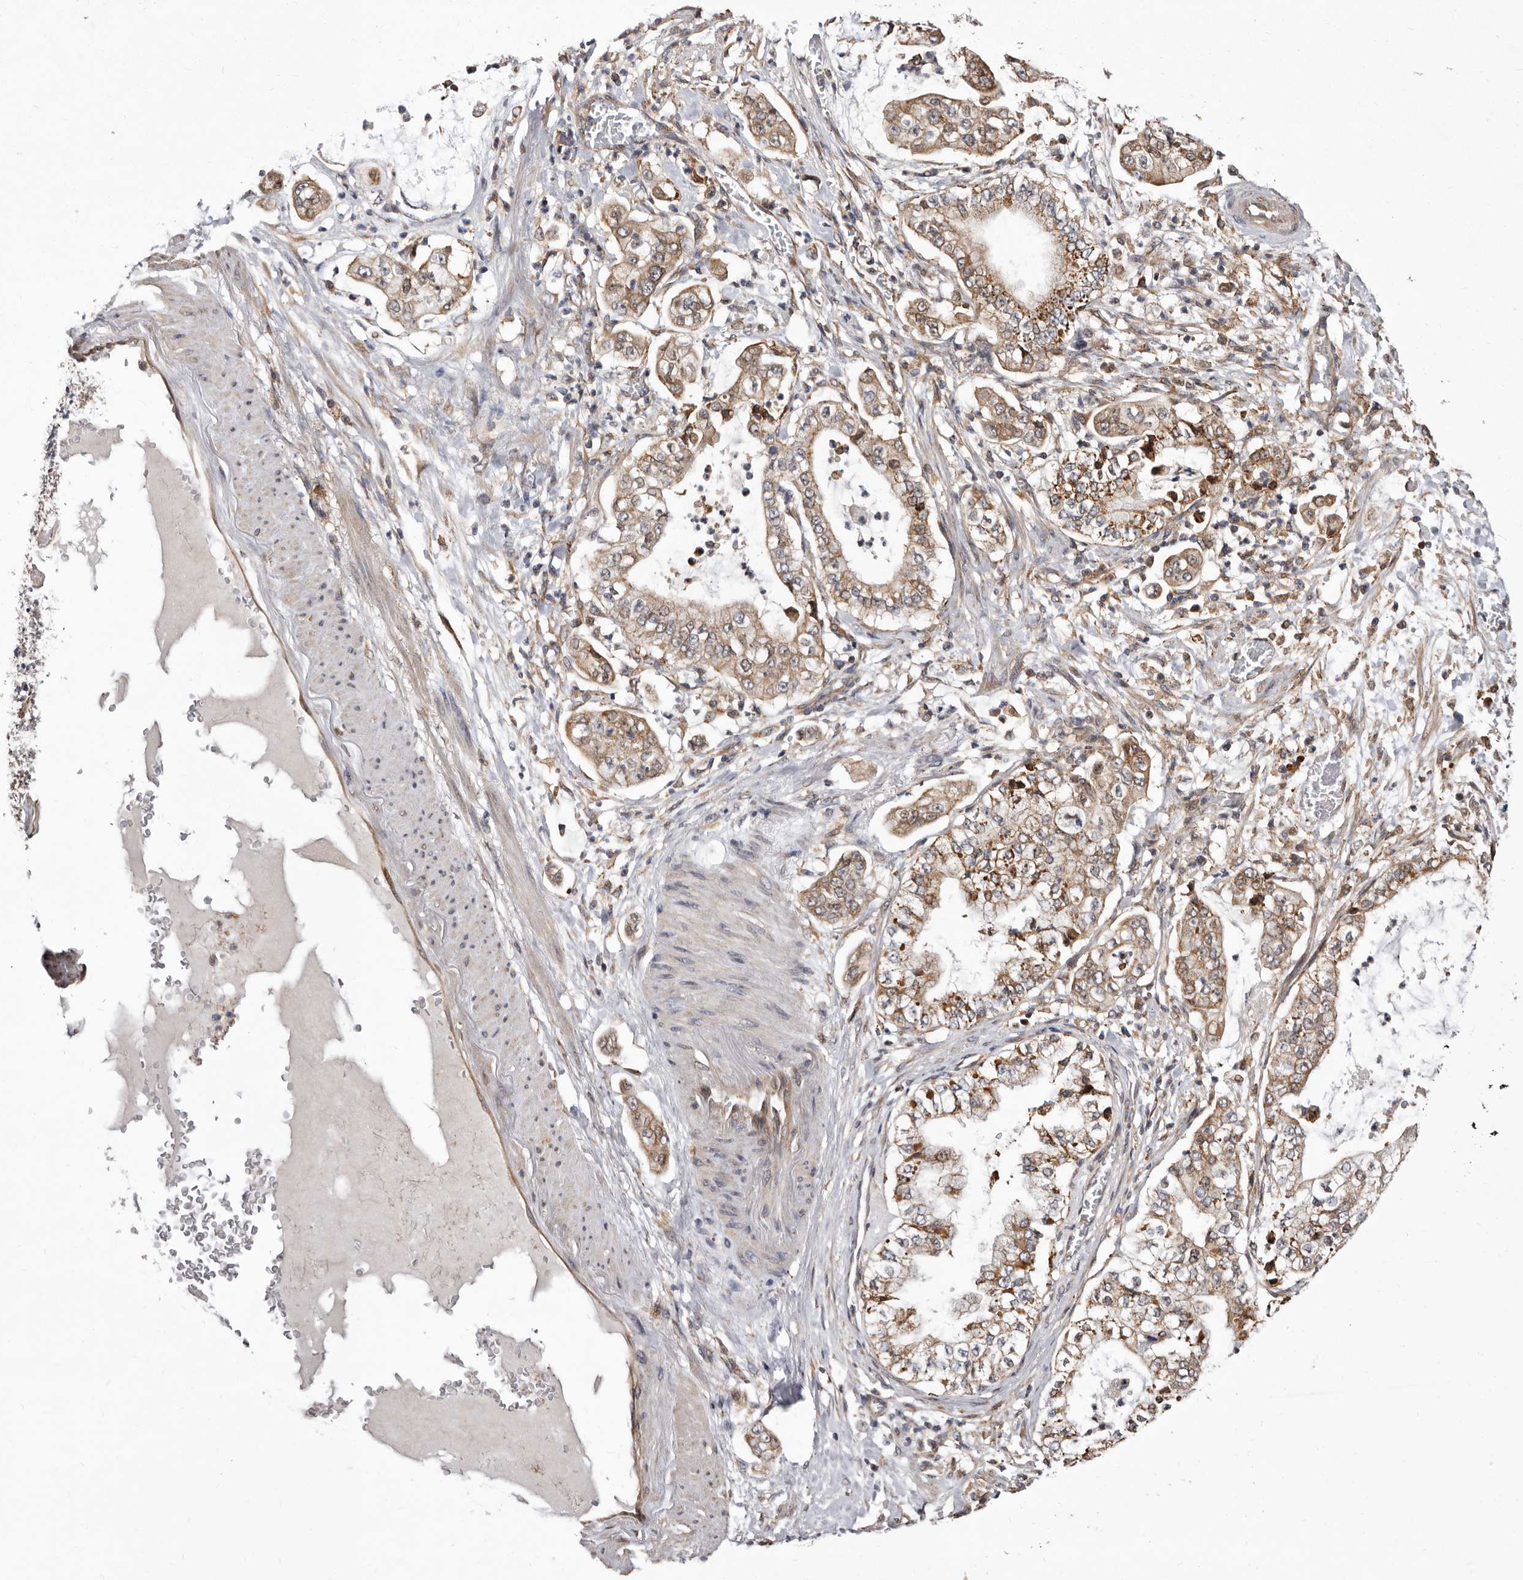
{"staining": {"intensity": "moderate", "quantity": ">75%", "location": "cytoplasmic/membranous"}, "tissue": "stomach cancer", "cell_type": "Tumor cells", "image_type": "cancer", "snomed": [{"axis": "morphology", "description": "Adenocarcinoma, NOS"}, {"axis": "topography", "description": "Stomach"}], "caption": "Protein analysis of stomach cancer tissue shows moderate cytoplasmic/membranous expression in approximately >75% of tumor cells. (Stains: DAB (3,3'-diaminobenzidine) in brown, nuclei in blue, Microscopy: brightfield microscopy at high magnification).", "gene": "RRM2B", "patient": {"sex": "male", "age": 76}}